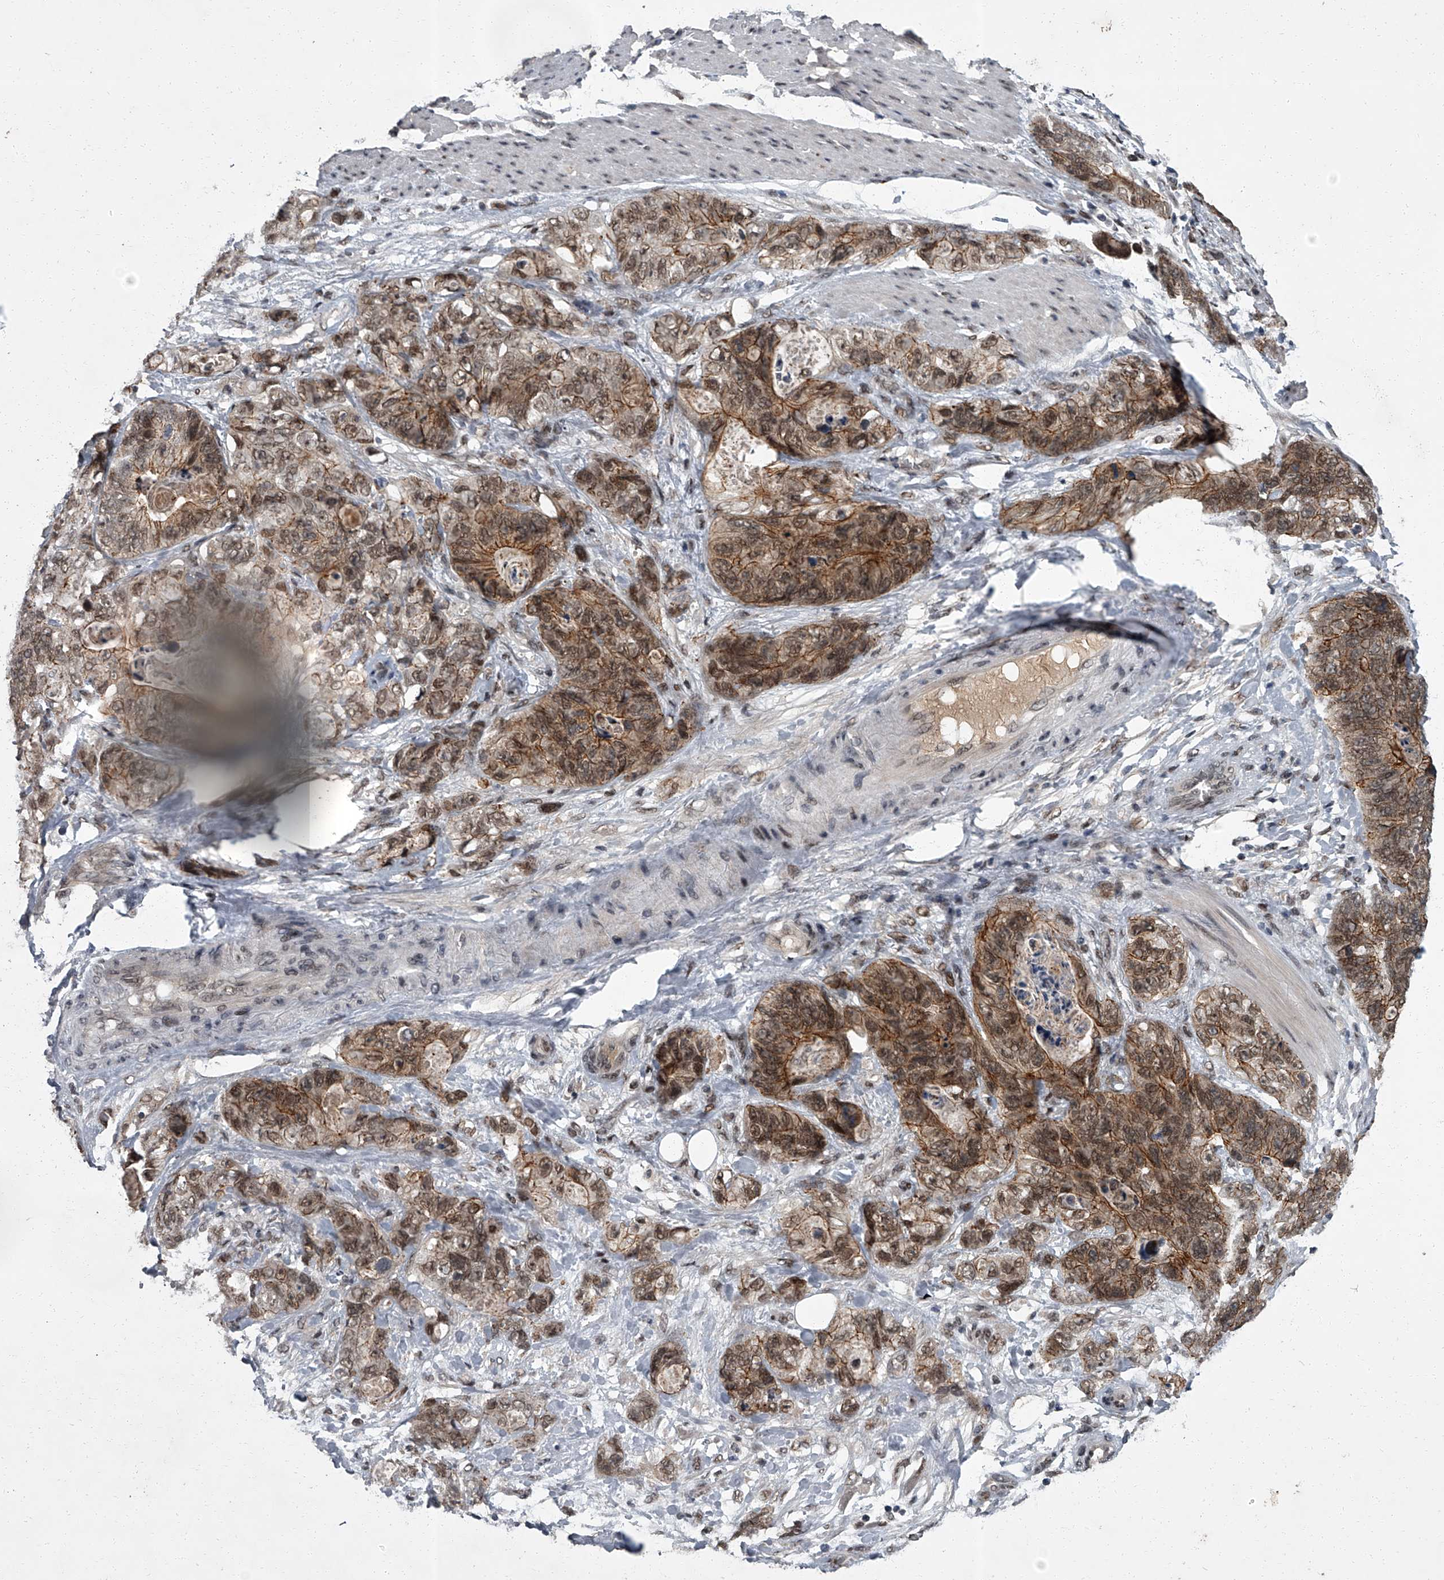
{"staining": {"intensity": "moderate", "quantity": ">75%", "location": "cytoplasmic/membranous"}, "tissue": "stomach cancer", "cell_type": "Tumor cells", "image_type": "cancer", "snomed": [{"axis": "morphology", "description": "Normal tissue, NOS"}, {"axis": "morphology", "description": "Adenocarcinoma, NOS"}, {"axis": "topography", "description": "Stomach"}], "caption": "A brown stain highlights moderate cytoplasmic/membranous expression of a protein in human adenocarcinoma (stomach) tumor cells.", "gene": "ZNF518B", "patient": {"sex": "female", "age": 89}}